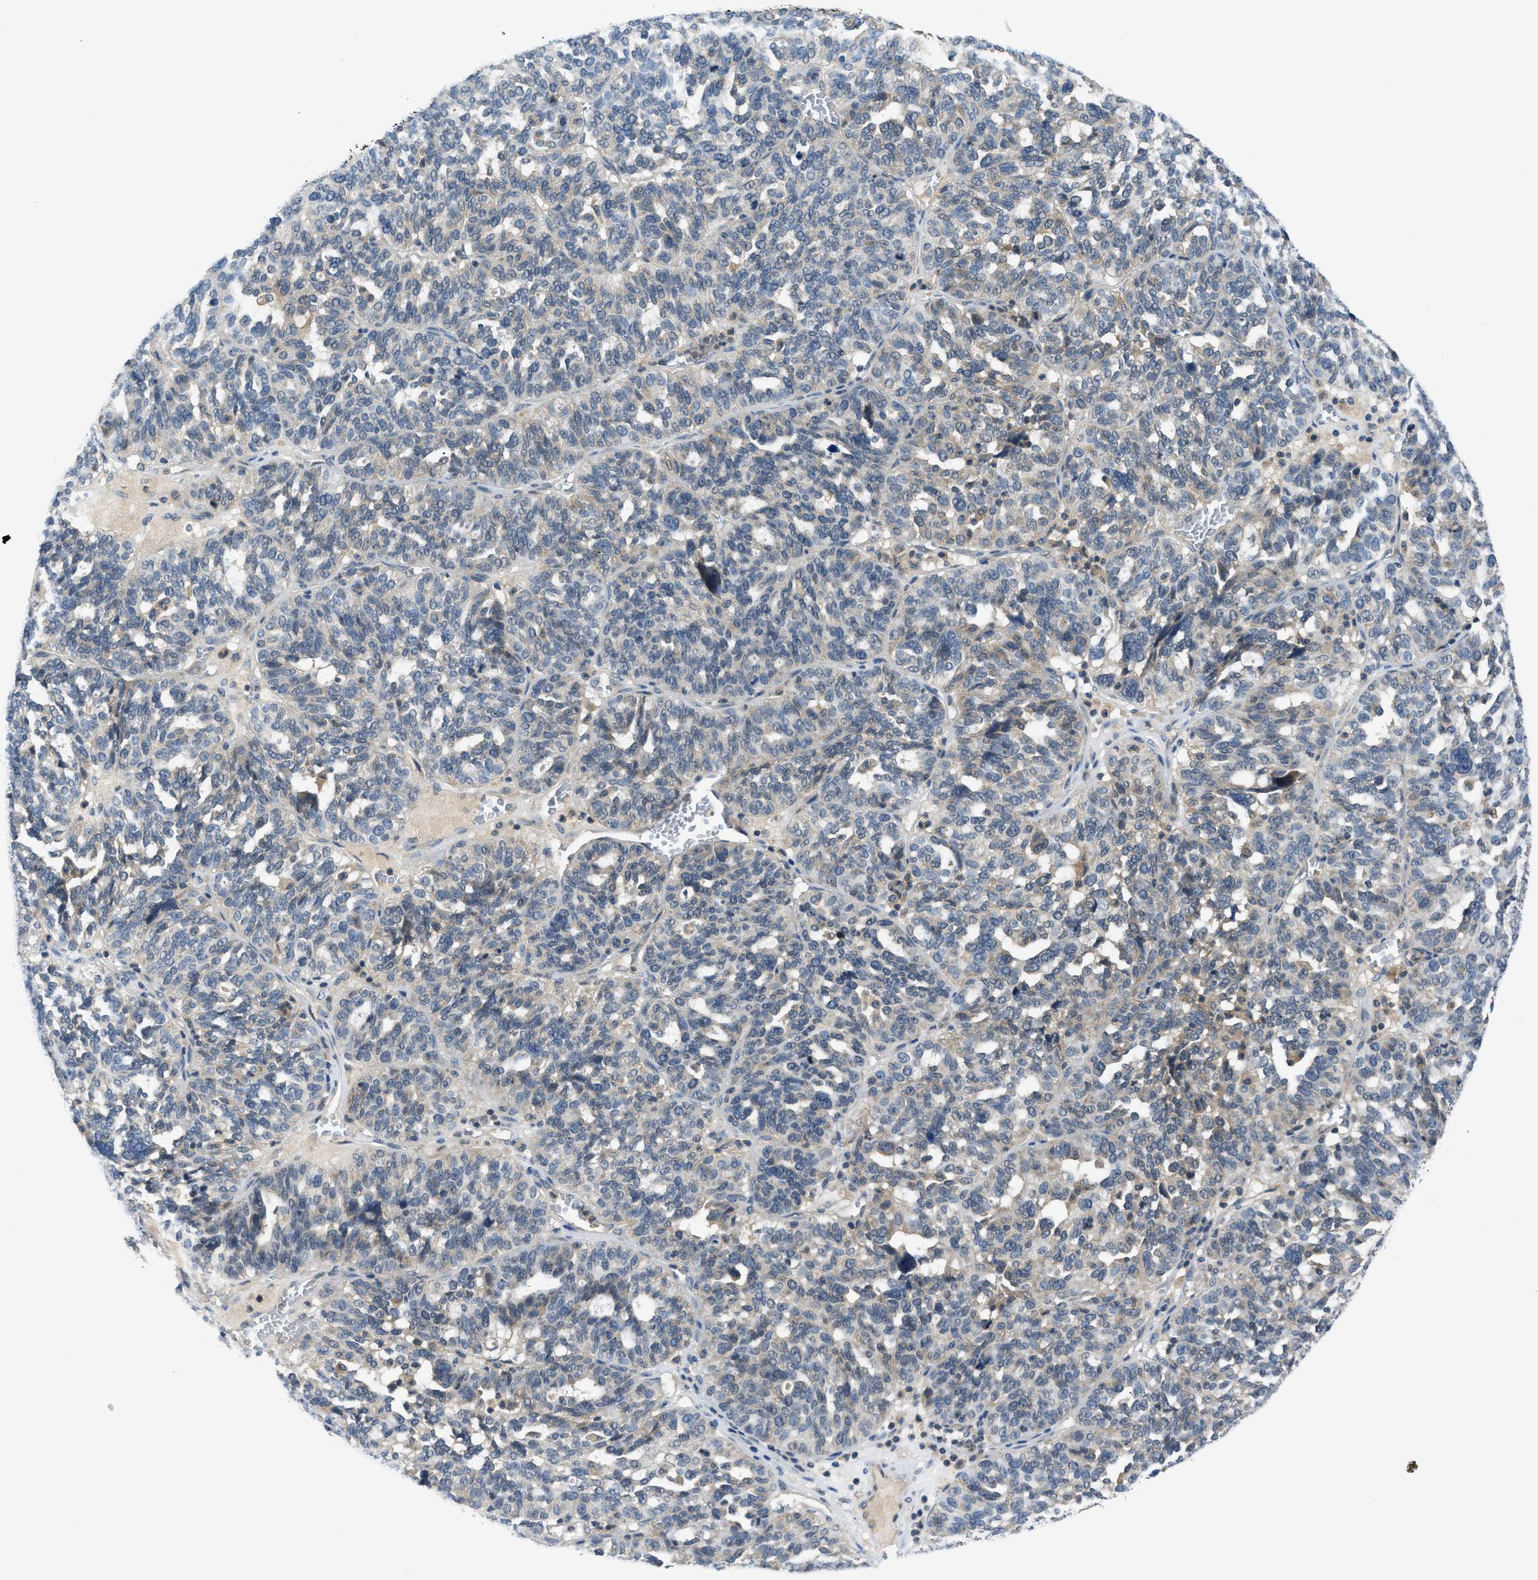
{"staining": {"intensity": "weak", "quantity": "<25%", "location": "cytoplasmic/membranous"}, "tissue": "ovarian cancer", "cell_type": "Tumor cells", "image_type": "cancer", "snomed": [{"axis": "morphology", "description": "Cystadenocarcinoma, serous, NOS"}, {"axis": "topography", "description": "Ovary"}], "caption": "Immunohistochemistry histopathology image of neoplastic tissue: serous cystadenocarcinoma (ovarian) stained with DAB (3,3'-diaminobenzidine) reveals no significant protein staining in tumor cells. (DAB immunohistochemistry visualized using brightfield microscopy, high magnification).", "gene": "PDE7A", "patient": {"sex": "female", "age": 59}}